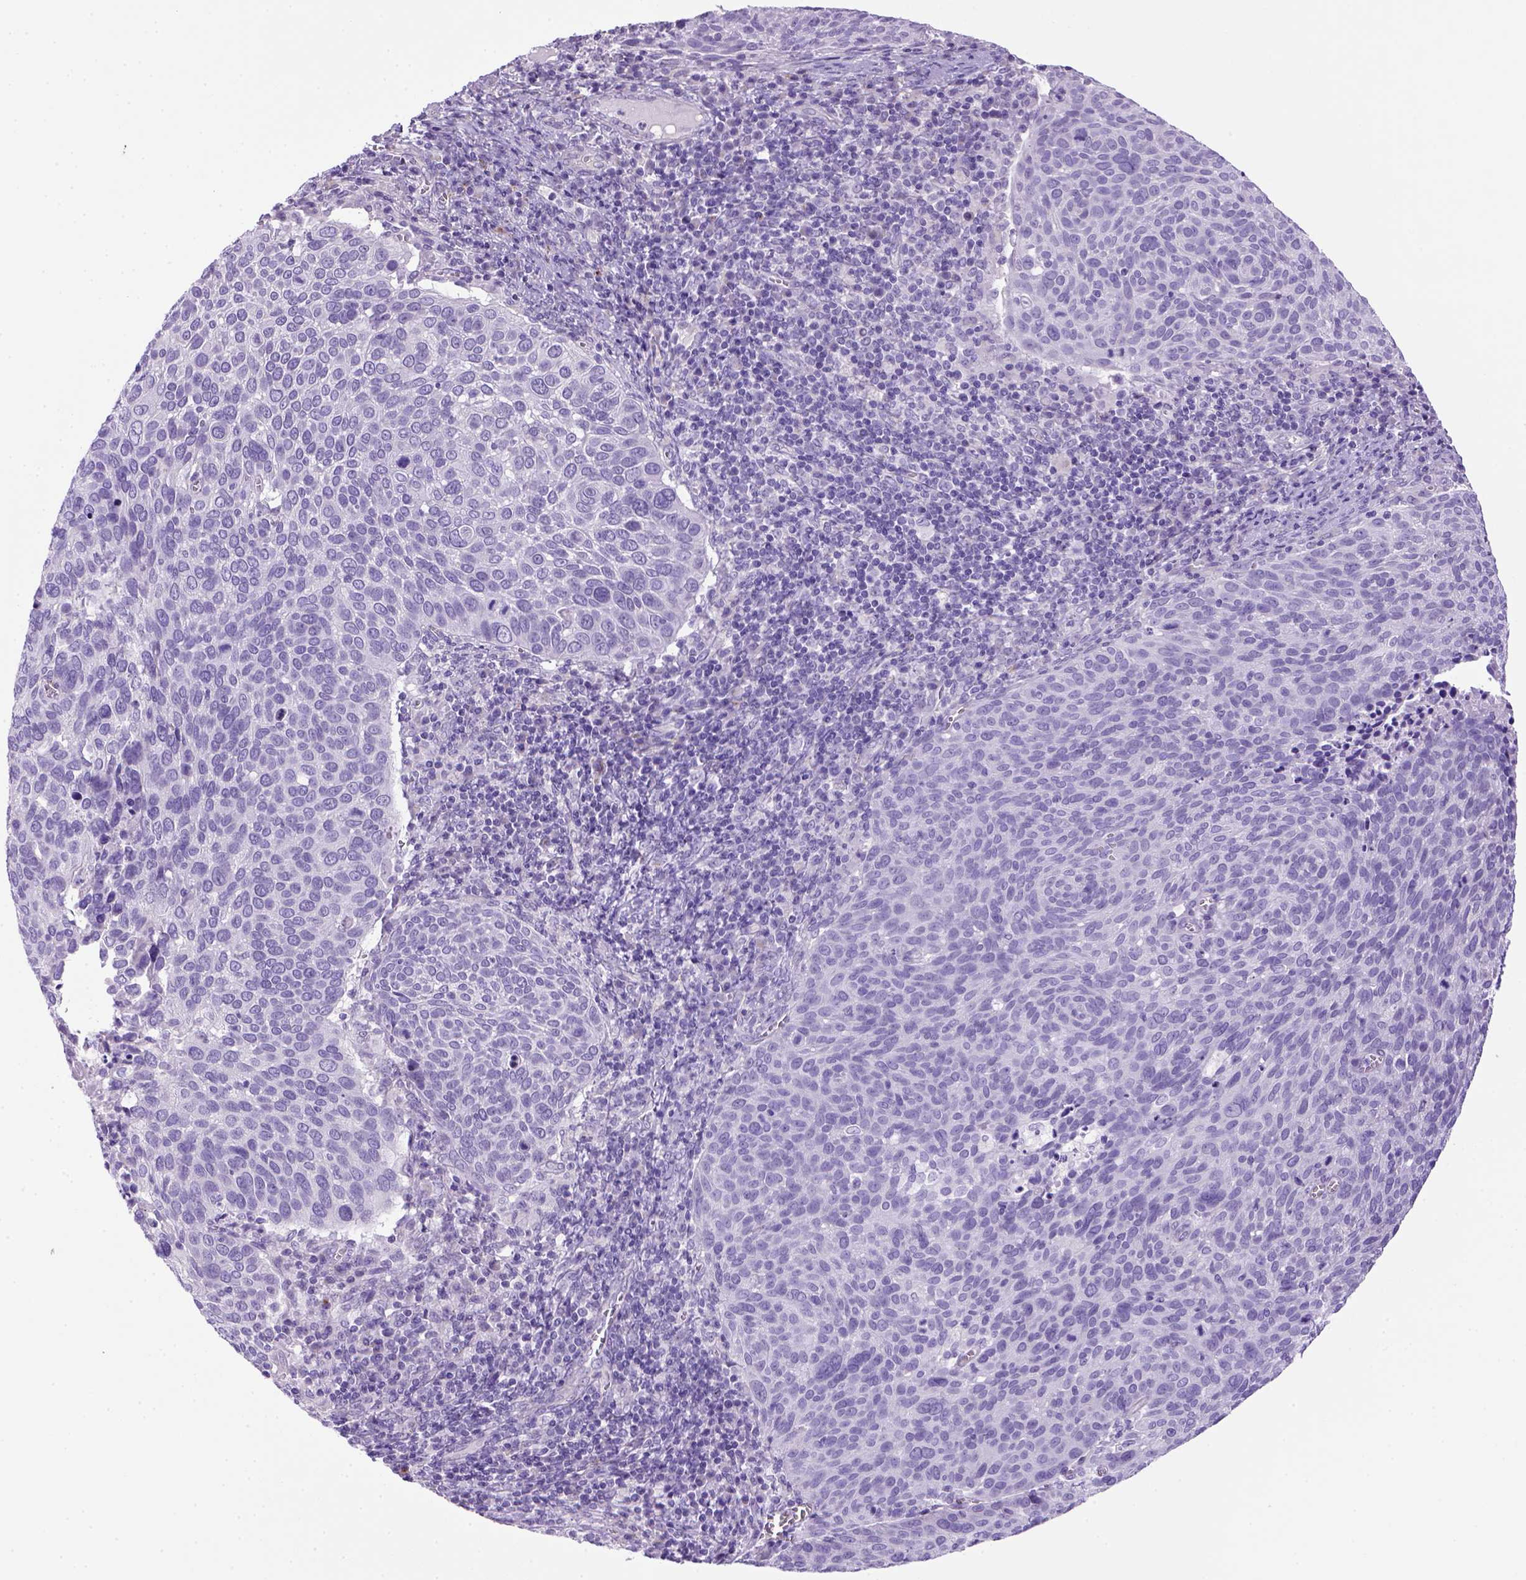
{"staining": {"intensity": "negative", "quantity": "none", "location": "none"}, "tissue": "cervical cancer", "cell_type": "Tumor cells", "image_type": "cancer", "snomed": [{"axis": "morphology", "description": "Squamous cell carcinoma, NOS"}, {"axis": "topography", "description": "Cervix"}], "caption": "Immunohistochemical staining of cervical squamous cell carcinoma exhibits no significant staining in tumor cells.", "gene": "ARHGEF33", "patient": {"sex": "female", "age": 39}}